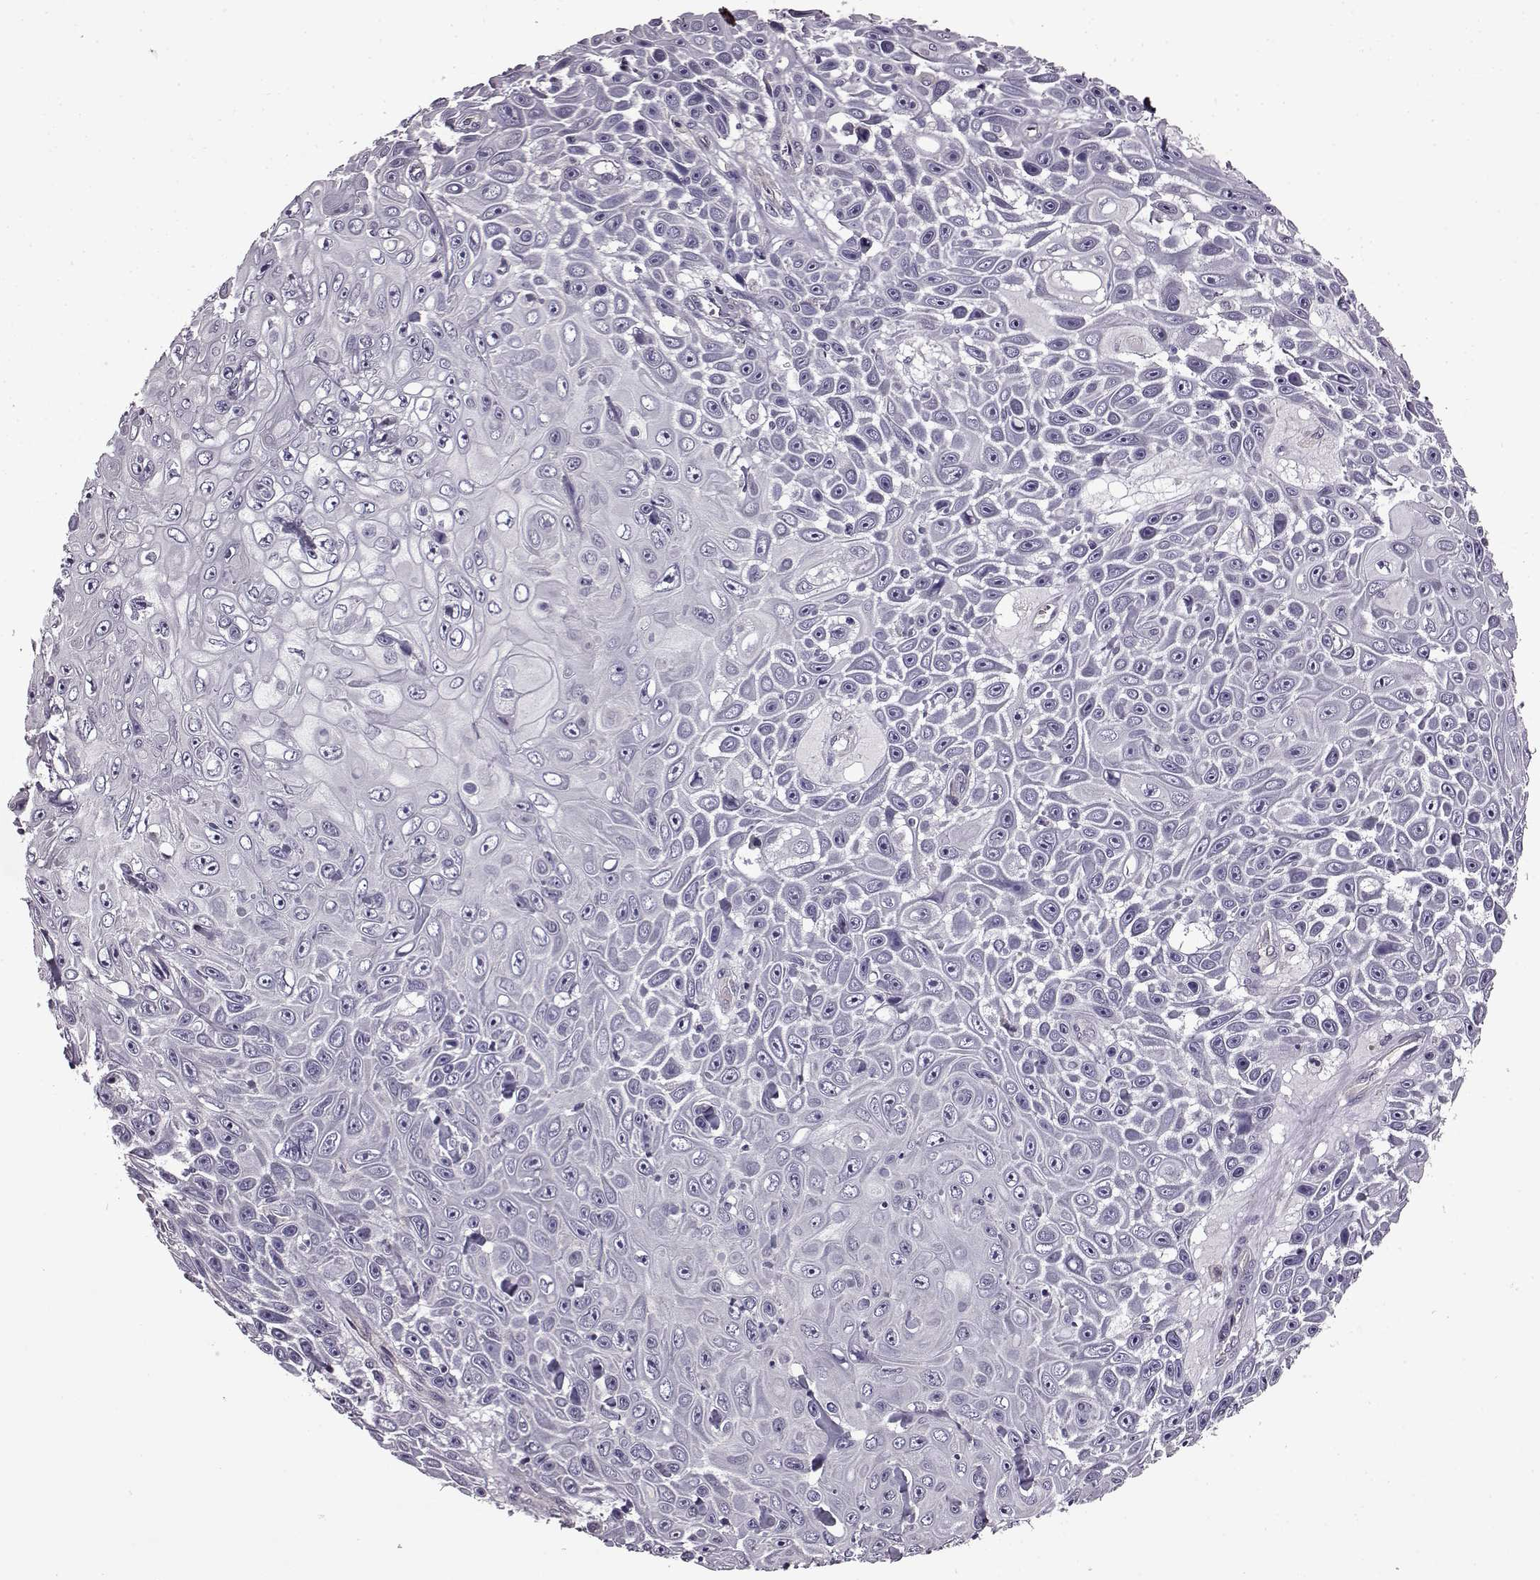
{"staining": {"intensity": "negative", "quantity": "none", "location": "none"}, "tissue": "skin cancer", "cell_type": "Tumor cells", "image_type": "cancer", "snomed": [{"axis": "morphology", "description": "Squamous cell carcinoma, NOS"}, {"axis": "topography", "description": "Skin"}], "caption": "DAB (3,3'-diaminobenzidine) immunohistochemical staining of human skin cancer (squamous cell carcinoma) exhibits no significant expression in tumor cells.", "gene": "EDDM3B", "patient": {"sex": "male", "age": 82}}